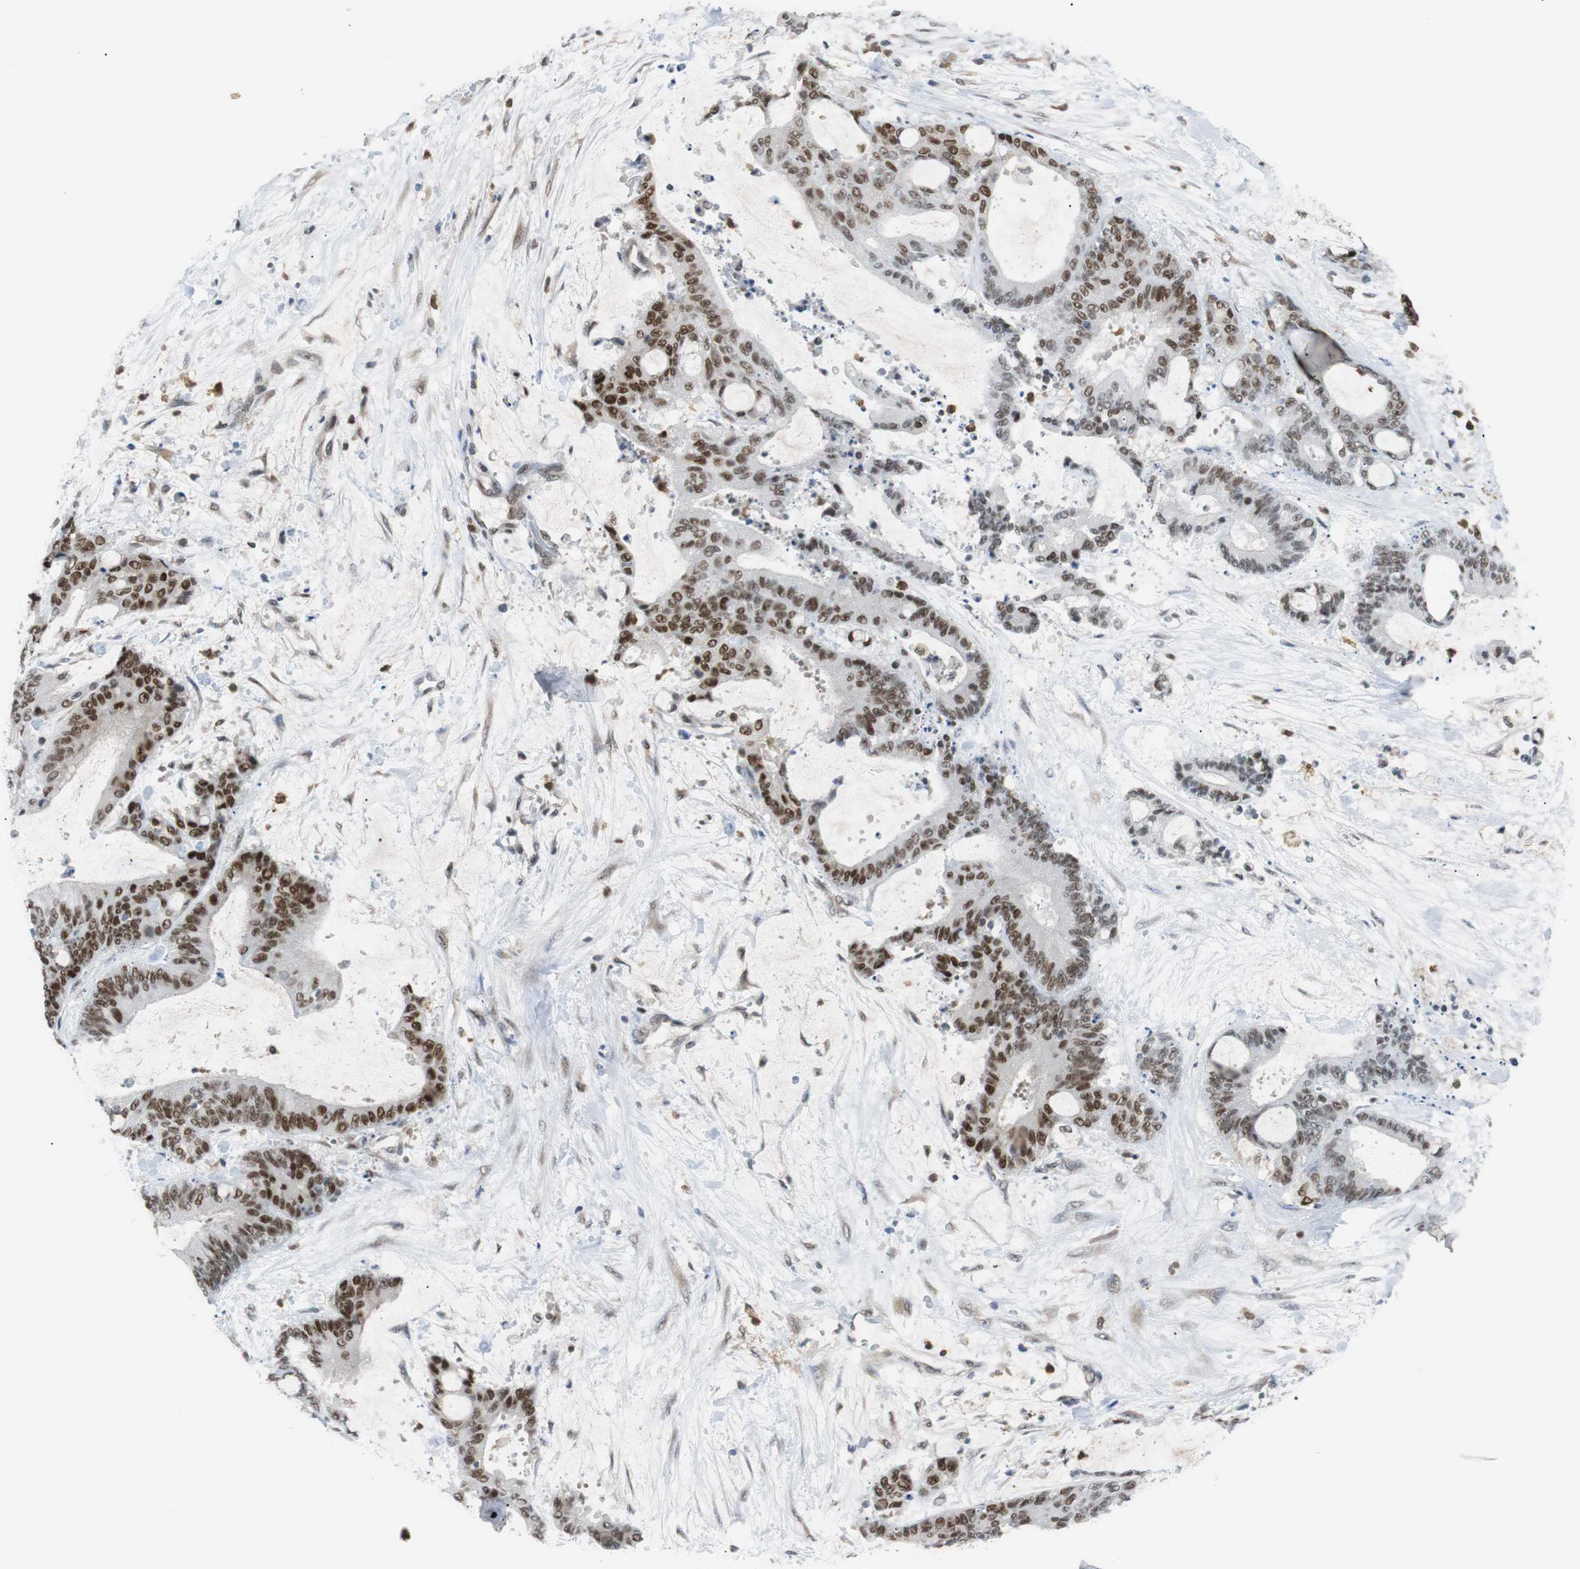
{"staining": {"intensity": "strong", "quantity": ">75%", "location": "nuclear"}, "tissue": "liver cancer", "cell_type": "Tumor cells", "image_type": "cancer", "snomed": [{"axis": "morphology", "description": "Cholangiocarcinoma"}, {"axis": "topography", "description": "Liver"}], "caption": "DAB immunohistochemical staining of human liver cancer displays strong nuclear protein staining in about >75% of tumor cells.", "gene": "SIRT1", "patient": {"sex": "female", "age": 73}}